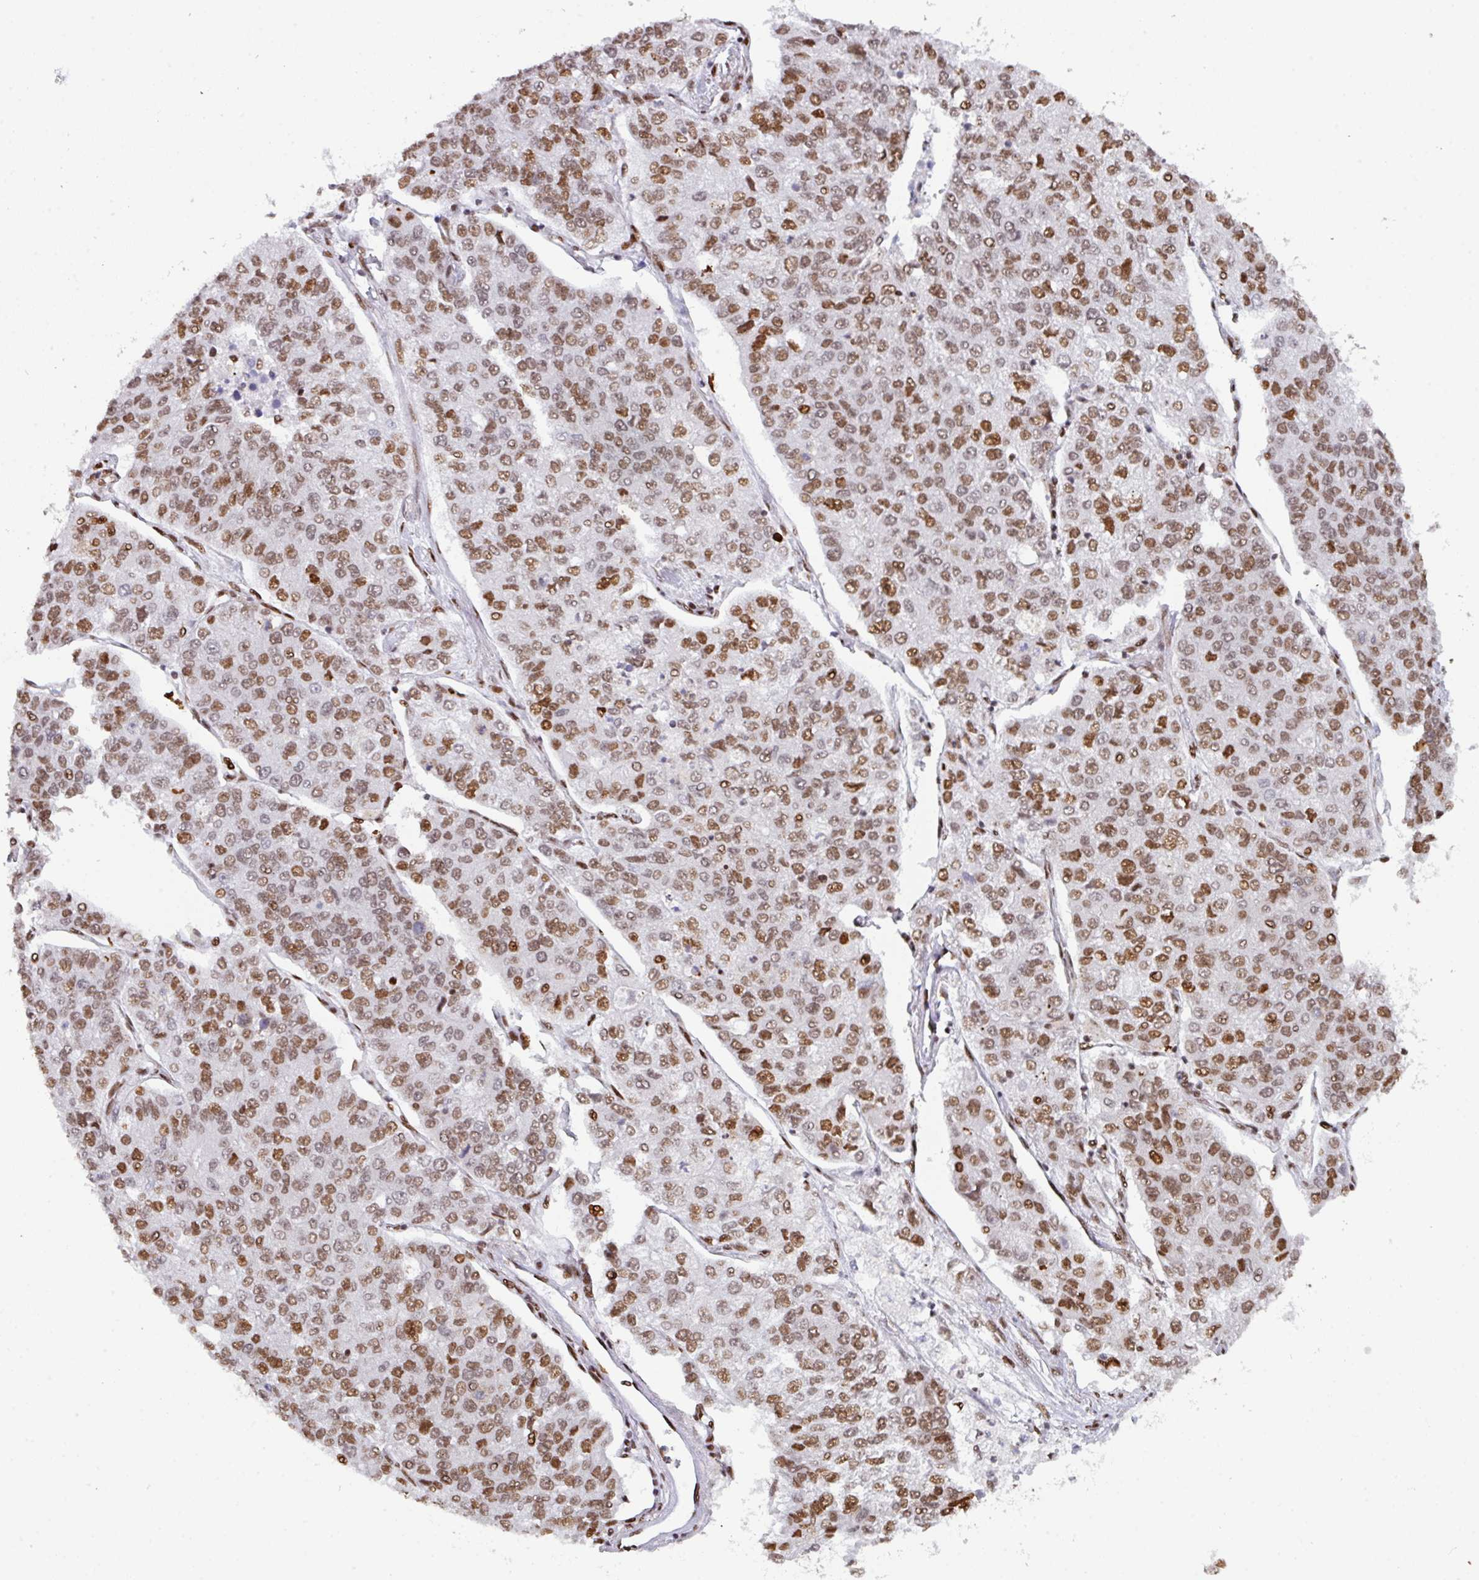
{"staining": {"intensity": "moderate", "quantity": ">75%", "location": "nuclear"}, "tissue": "lung cancer", "cell_type": "Tumor cells", "image_type": "cancer", "snomed": [{"axis": "morphology", "description": "Adenocarcinoma, NOS"}, {"axis": "topography", "description": "Lung"}], "caption": "About >75% of tumor cells in adenocarcinoma (lung) reveal moderate nuclear protein staining as visualized by brown immunohistochemical staining.", "gene": "CLP1", "patient": {"sex": "male", "age": 49}}